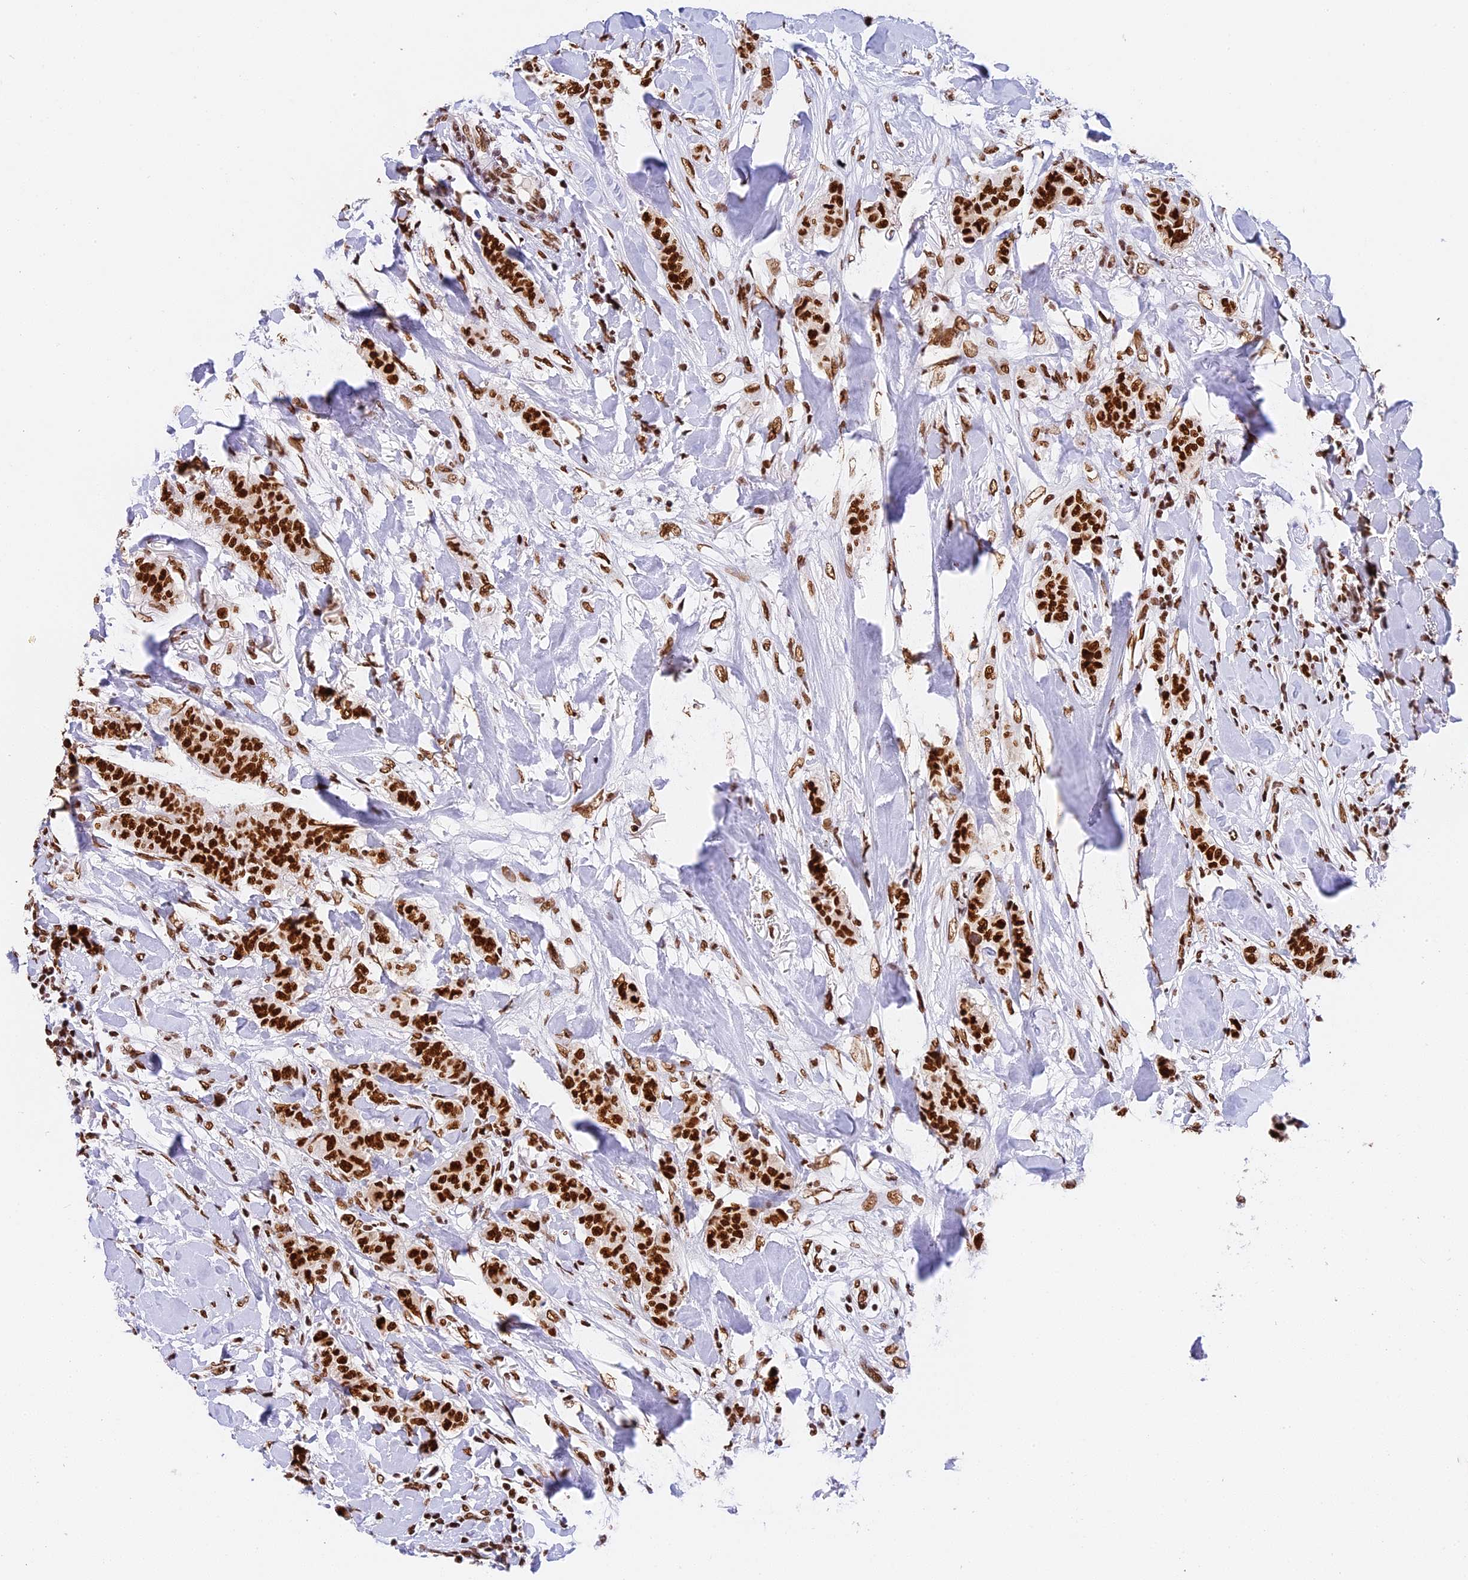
{"staining": {"intensity": "strong", "quantity": ">75%", "location": "nuclear"}, "tissue": "breast cancer", "cell_type": "Tumor cells", "image_type": "cancer", "snomed": [{"axis": "morphology", "description": "Duct carcinoma"}, {"axis": "topography", "description": "Breast"}], "caption": "The immunohistochemical stain shows strong nuclear expression in tumor cells of intraductal carcinoma (breast) tissue.", "gene": "SBNO1", "patient": {"sex": "female", "age": 40}}